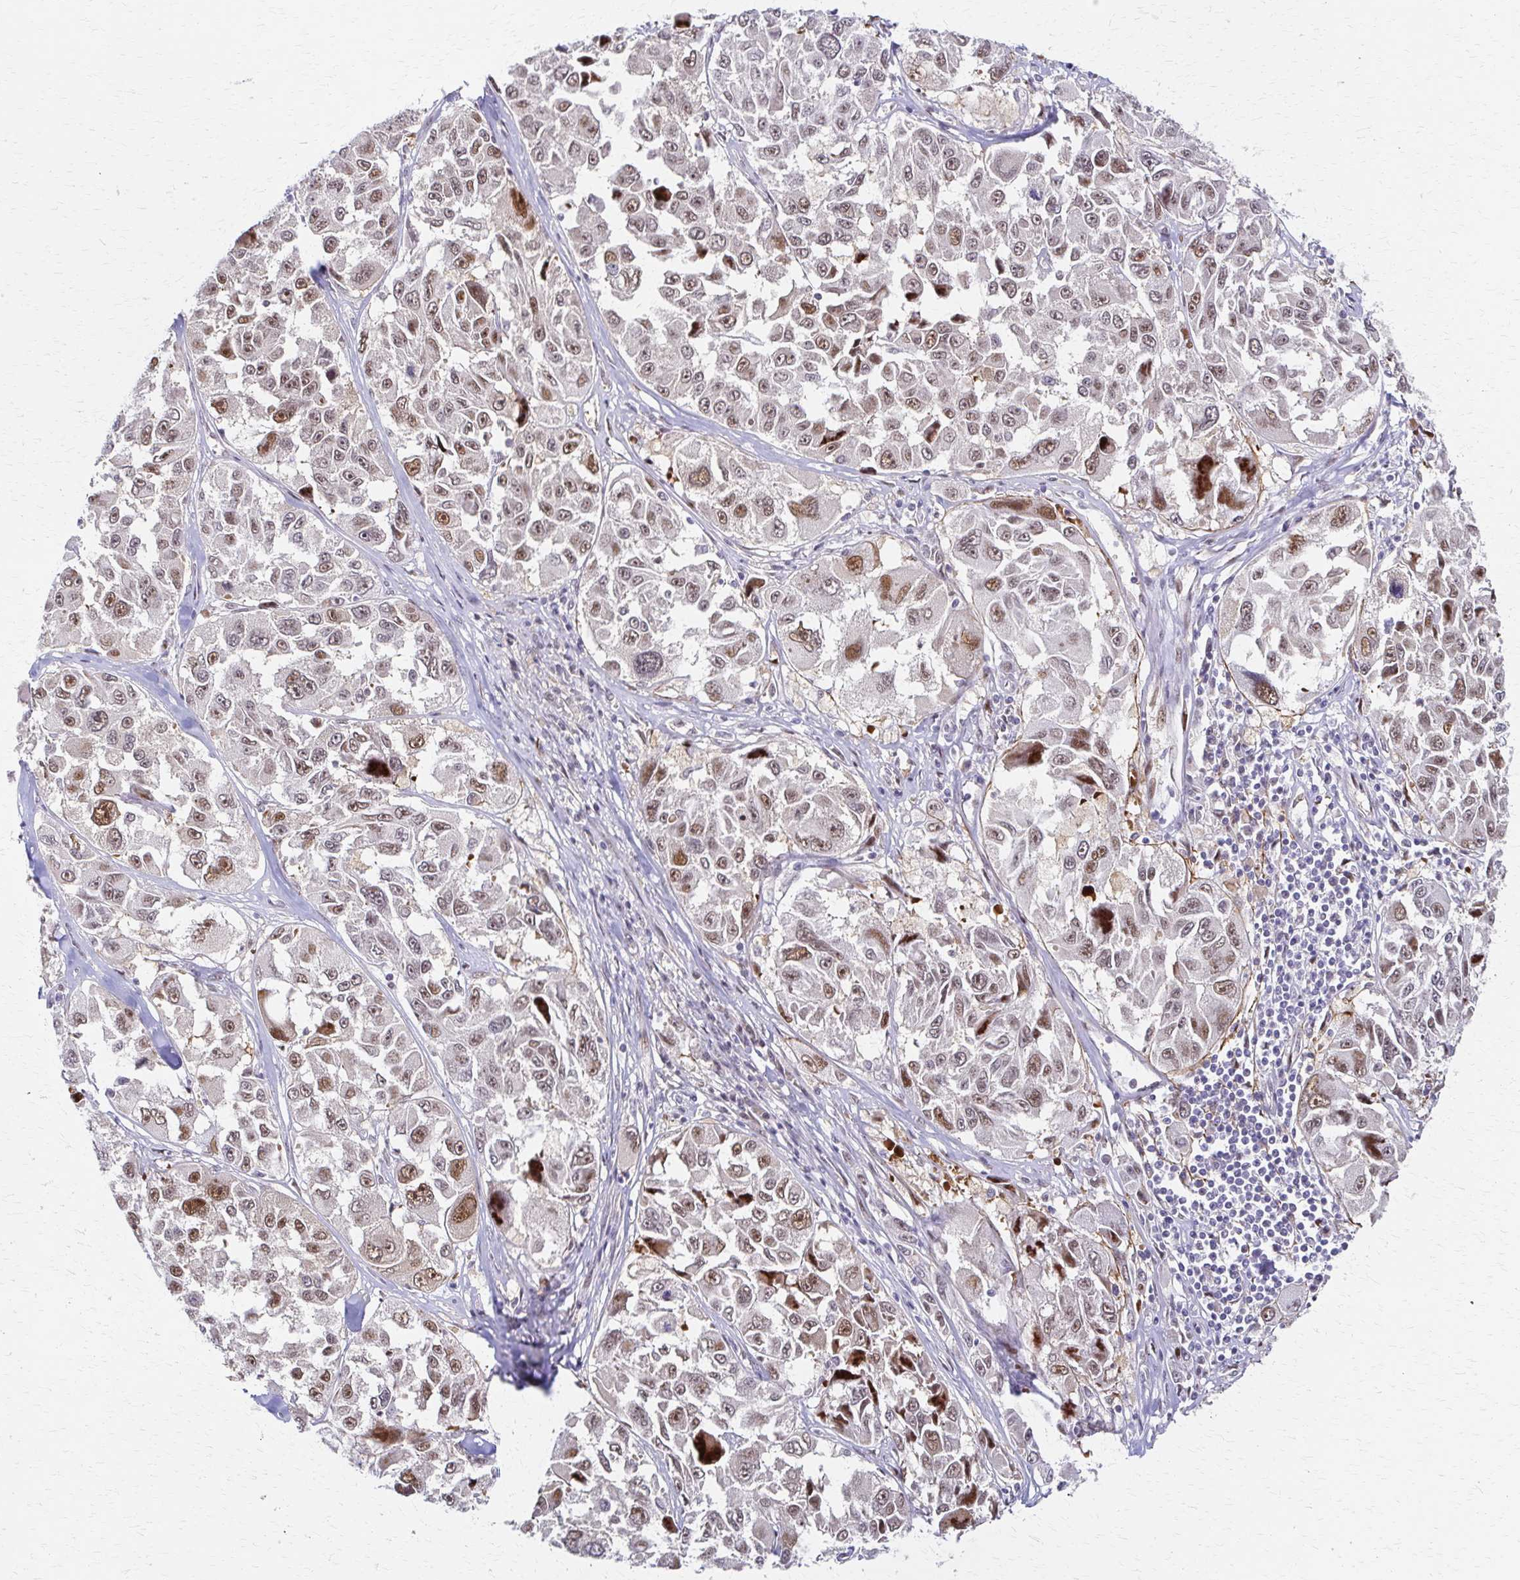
{"staining": {"intensity": "weak", "quantity": ">75%", "location": "nuclear"}, "tissue": "melanoma", "cell_type": "Tumor cells", "image_type": "cancer", "snomed": [{"axis": "morphology", "description": "Malignant melanoma, NOS"}, {"axis": "topography", "description": "Skin"}], "caption": "This is an image of immunohistochemistry (IHC) staining of melanoma, which shows weak positivity in the nuclear of tumor cells.", "gene": "PSMD7", "patient": {"sex": "female", "age": 66}}